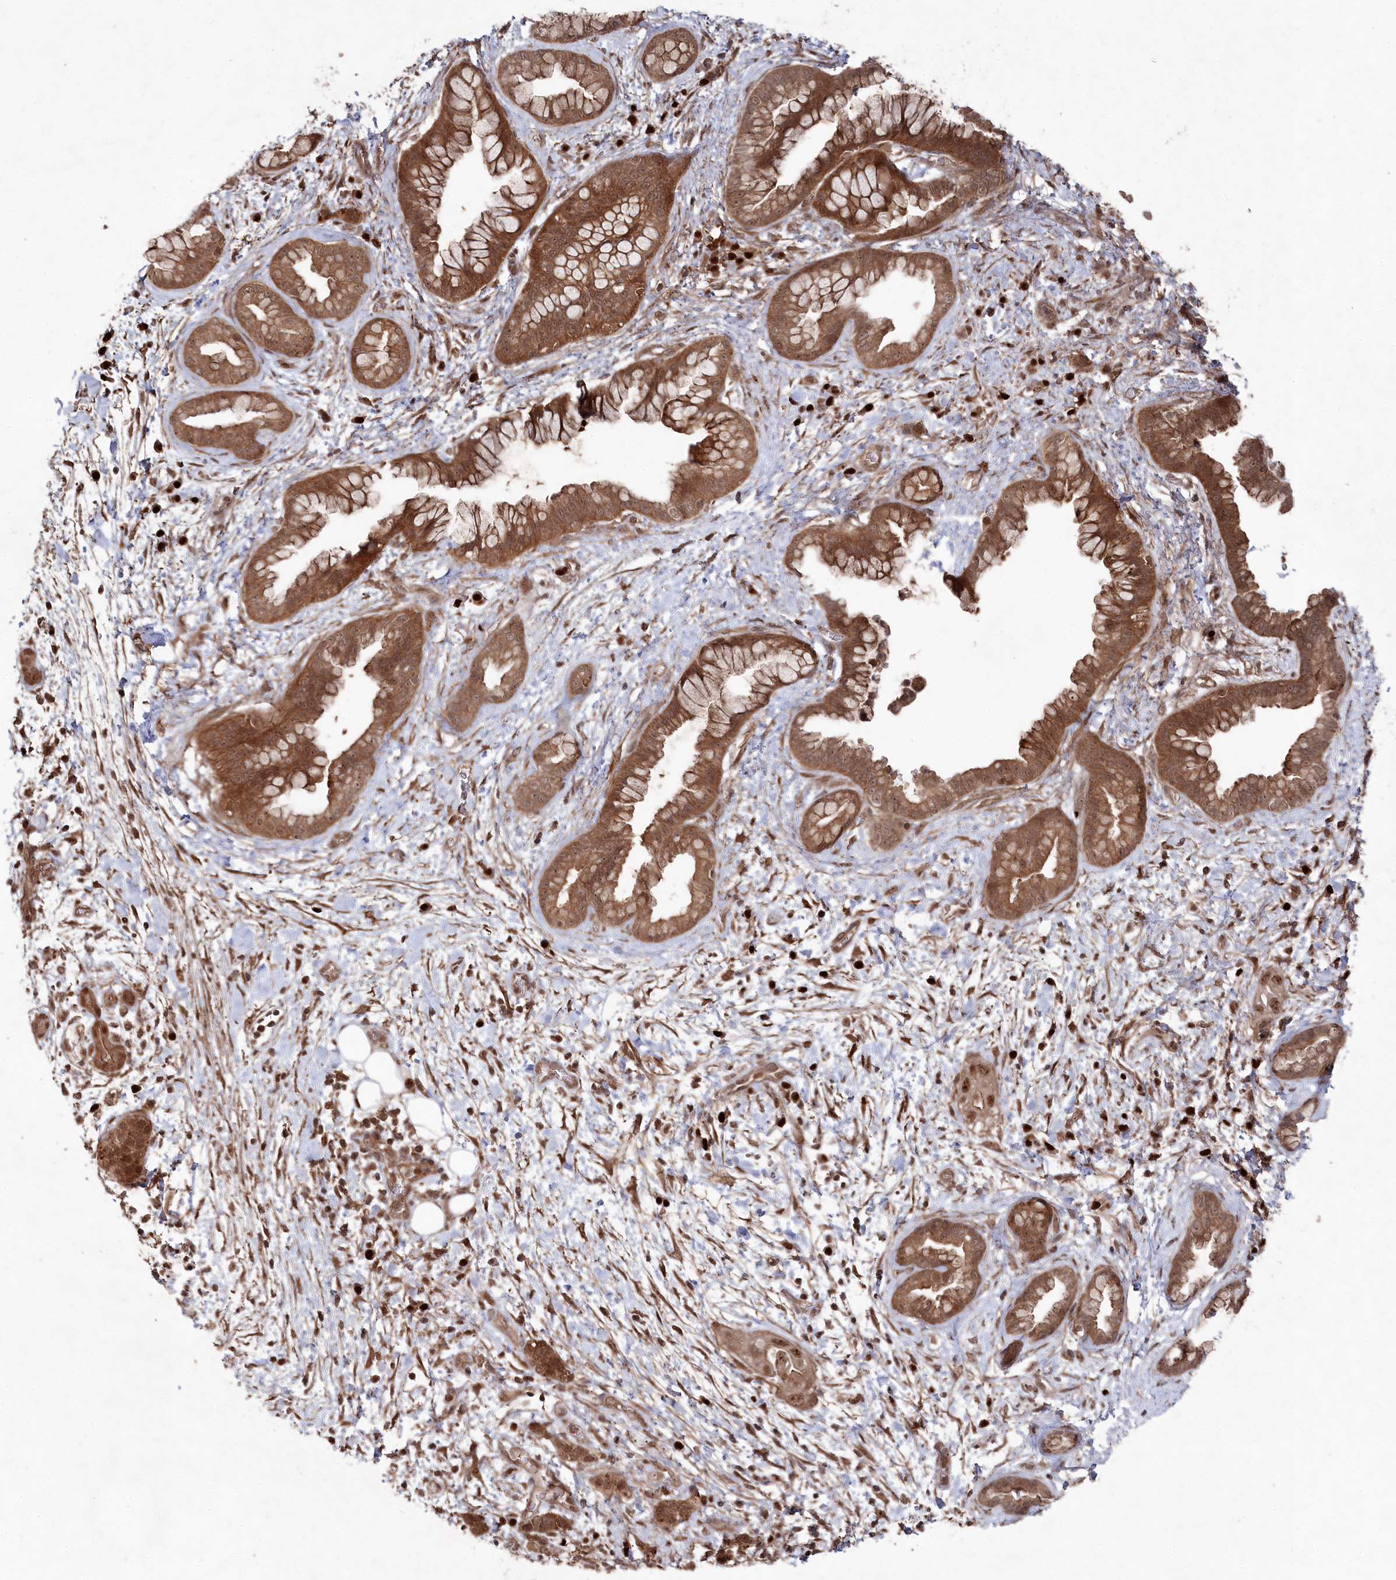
{"staining": {"intensity": "moderate", "quantity": ">75%", "location": "cytoplasmic/membranous,nuclear"}, "tissue": "pancreatic cancer", "cell_type": "Tumor cells", "image_type": "cancer", "snomed": [{"axis": "morphology", "description": "Adenocarcinoma, NOS"}, {"axis": "topography", "description": "Pancreas"}], "caption": "This histopathology image reveals pancreatic adenocarcinoma stained with immunohistochemistry (IHC) to label a protein in brown. The cytoplasmic/membranous and nuclear of tumor cells show moderate positivity for the protein. Nuclei are counter-stained blue.", "gene": "BORCS7", "patient": {"sex": "female", "age": 78}}